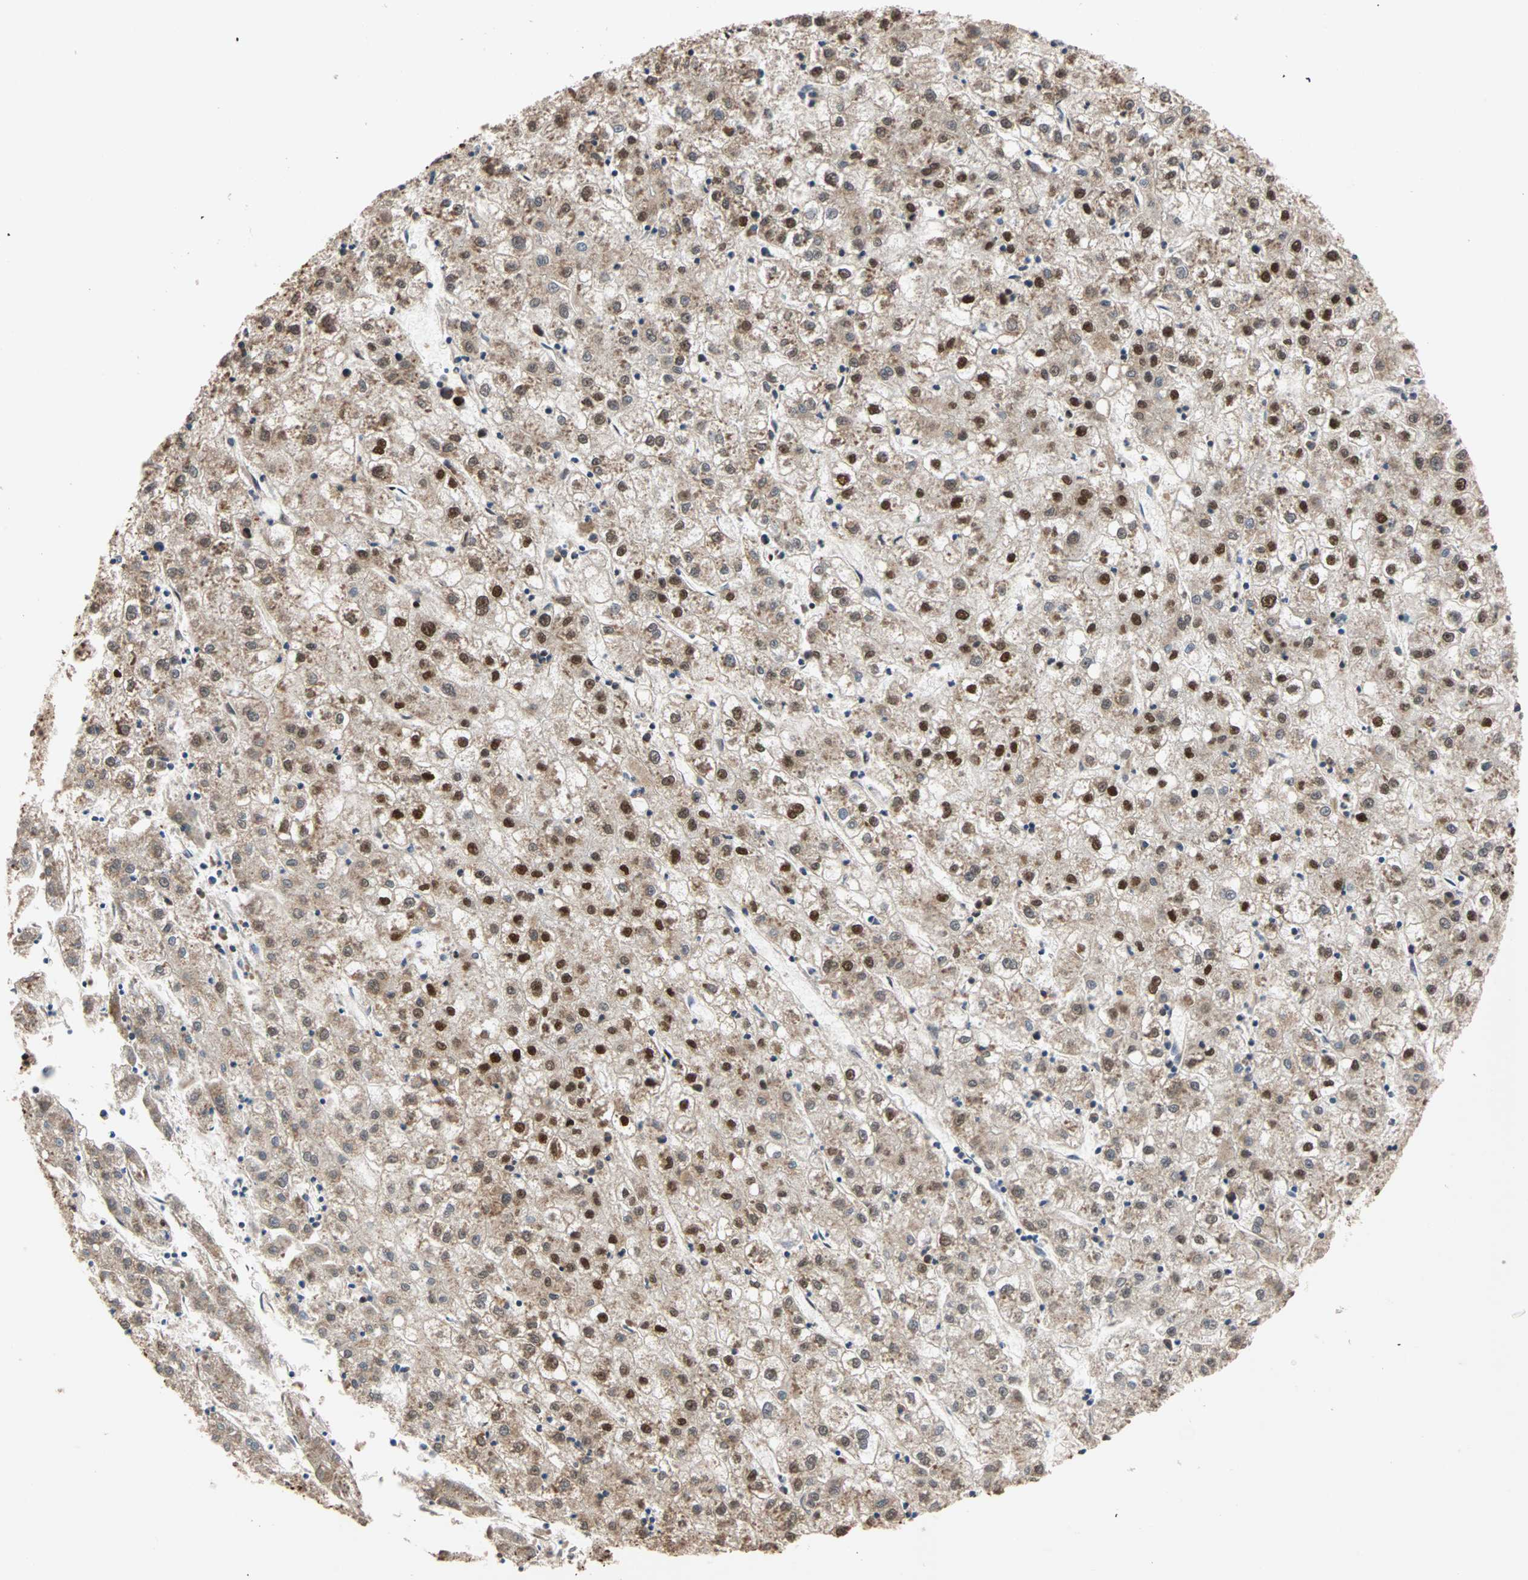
{"staining": {"intensity": "strong", "quantity": "25%-75%", "location": "cytoplasmic/membranous,nuclear"}, "tissue": "liver cancer", "cell_type": "Tumor cells", "image_type": "cancer", "snomed": [{"axis": "morphology", "description": "Carcinoma, Hepatocellular, NOS"}, {"axis": "topography", "description": "Liver"}], "caption": "Liver cancer (hepatocellular carcinoma) stained with DAB (3,3'-diaminobenzidine) immunohistochemistry (IHC) displays high levels of strong cytoplasmic/membranous and nuclear positivity in about 25%-75% of tumor cells. (IHC, brightfield microscopy, high magnification).", "gene": "ILF2", "patient": {"sex": "male", "age": 72}}